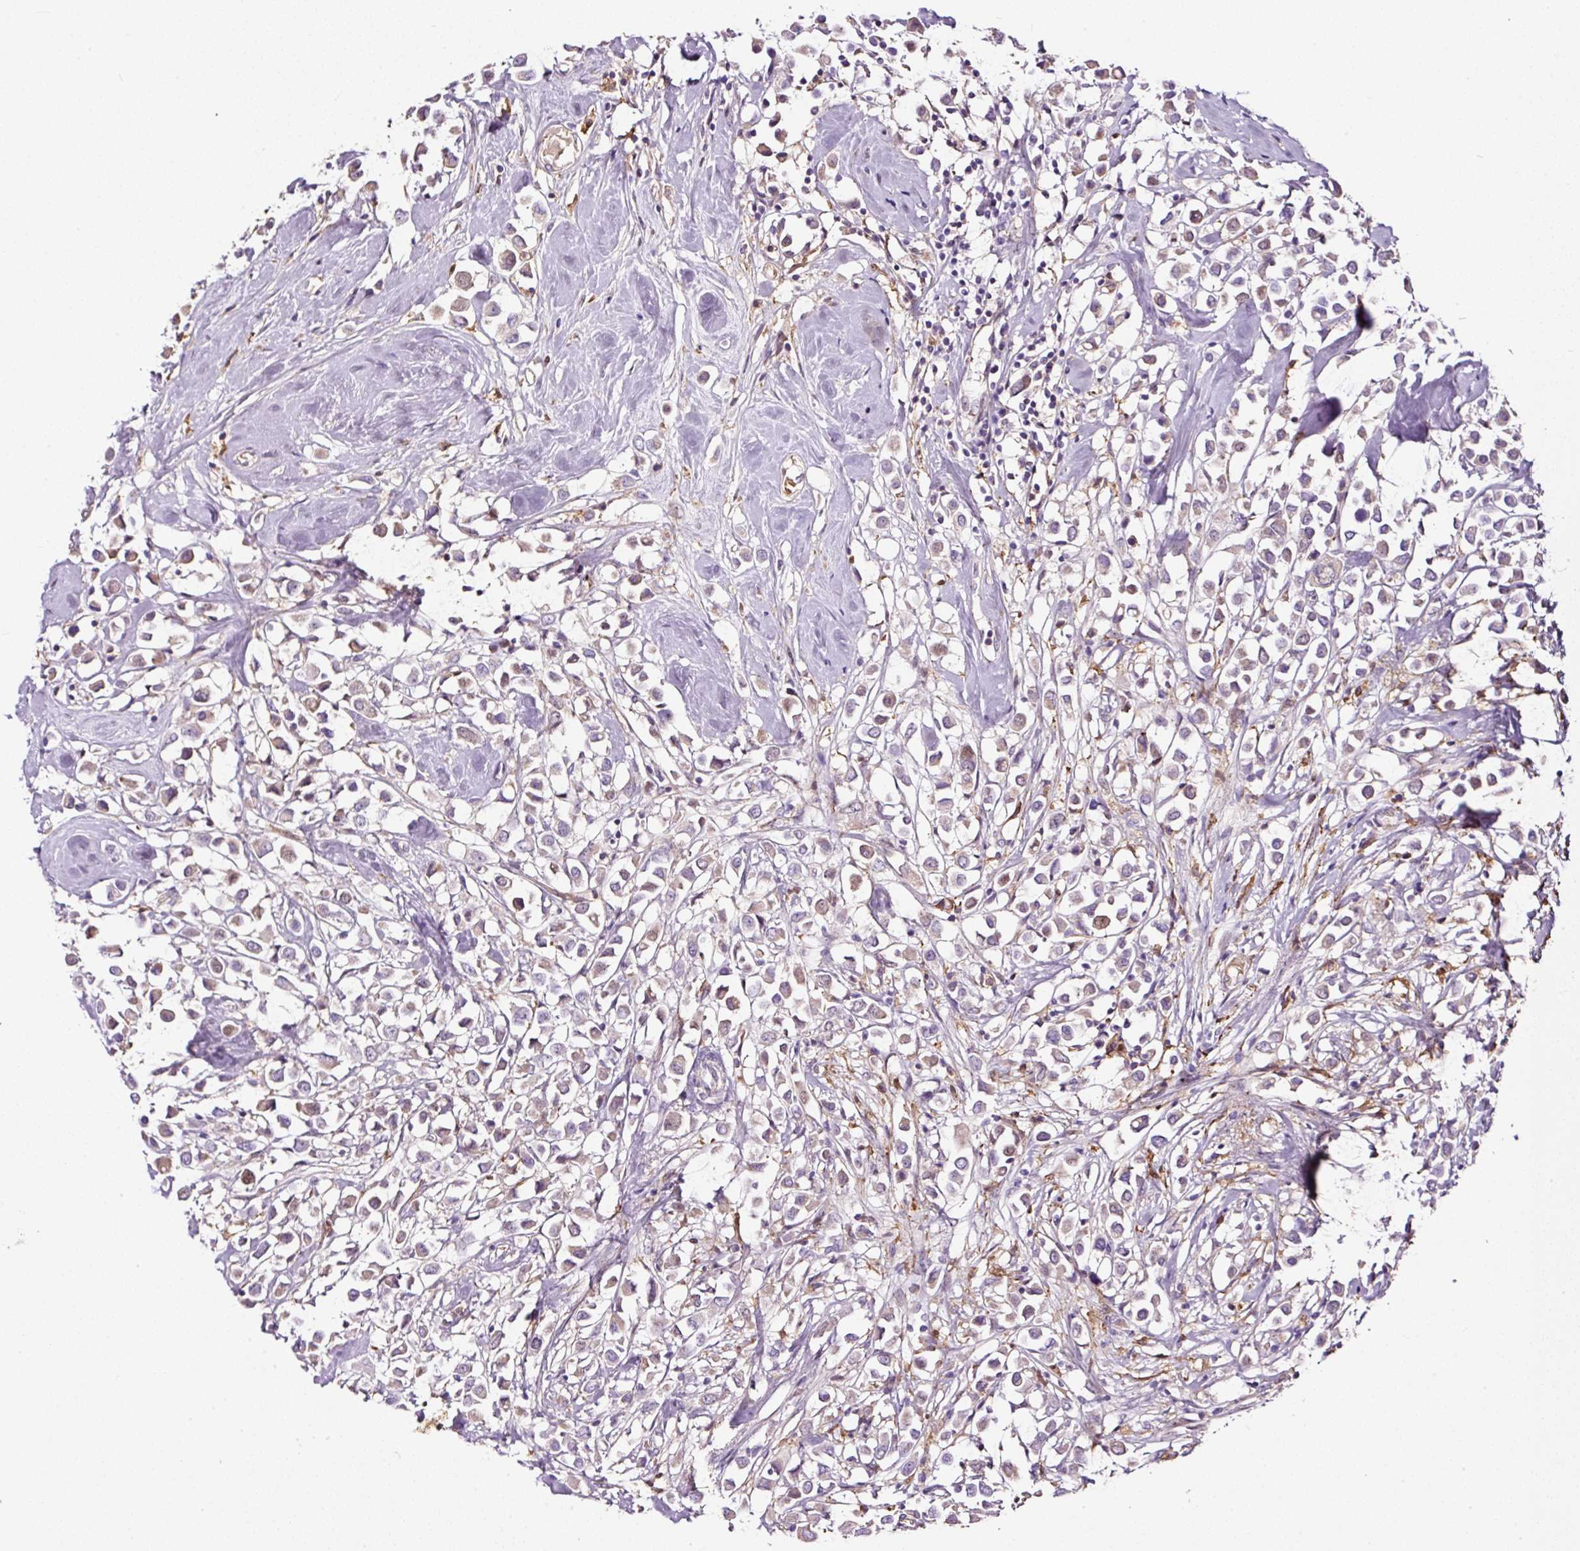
{"staining": {"intensity": "weak", "quantity": "<25%", "location": "cytoplasmic/membranous"}, "tissue": "breast cancer", "cell_type": "Tumor cells", "image_type": "cancer", "snomed": [{"axis": "morphology", "description": "Duct carcinoma"}, {"axis": "topography", "description": "Breast"}], "caption": "The IHC image has no significant positivity in tumor cells of breast intraductal carcinoma tissue.", "gene": "LRRC24", "patient": {"sex": "female", "age": 61}}